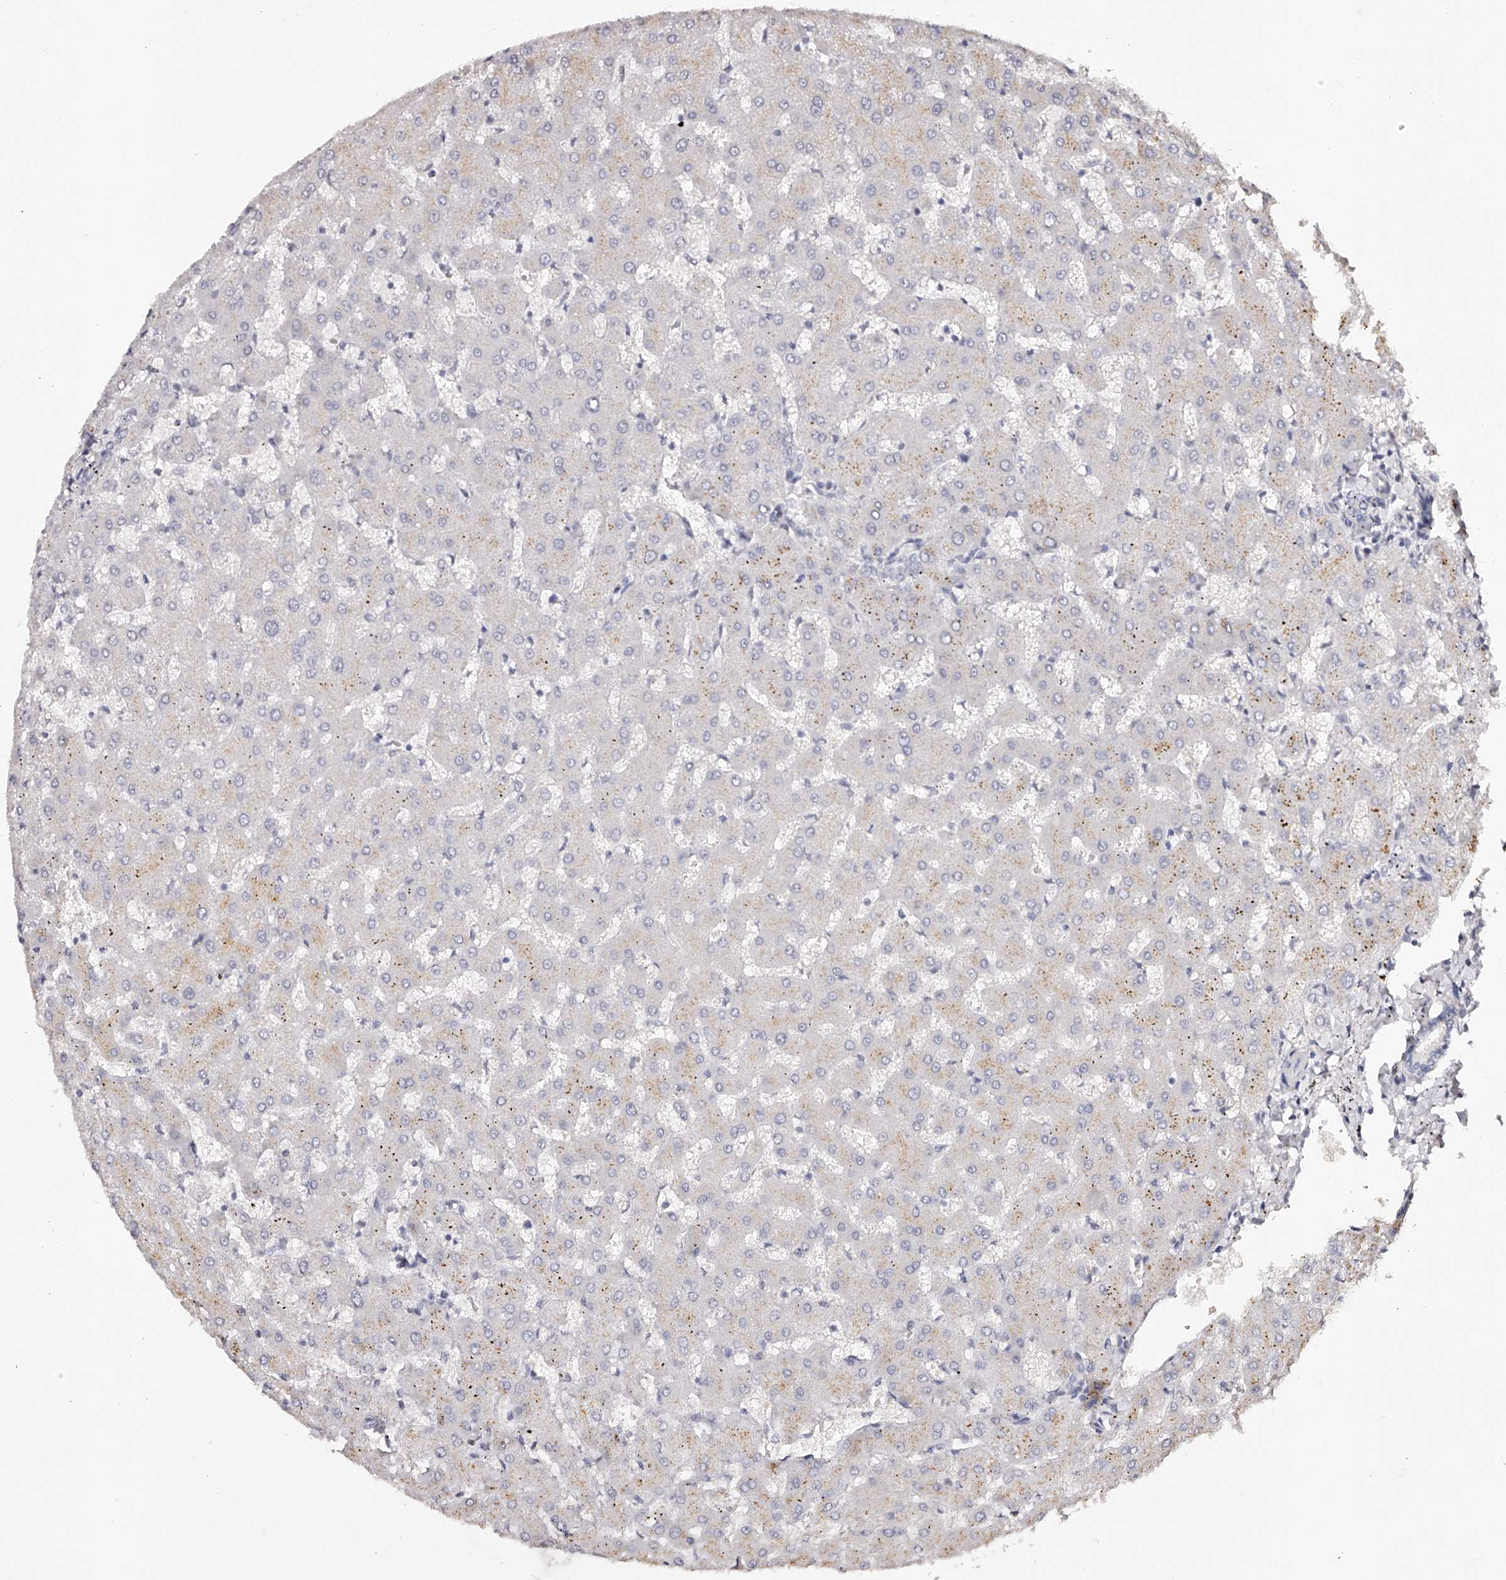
{"staining": {"intensity": "negative", "quantity": "none", "location": "none"}, "tissue": "liver", "cell_type": "Cholangiocytes", "image_type": "normal", "snomed": [{"axis": "morphology", "description": "Normal tissue, NOS"}, {"axis": "topography", "description": "Liver"}], "caption": "Liver was stained to show a protein in brown. There is no significant positivity in cholangiocytes. (DAB (3,3'-diaminobenzidine) immunohistochemistry (IHC) with hematoxylin counter stain).", "gene": "SLC35D3", "patient": {"sex": "female", "age": 63}}